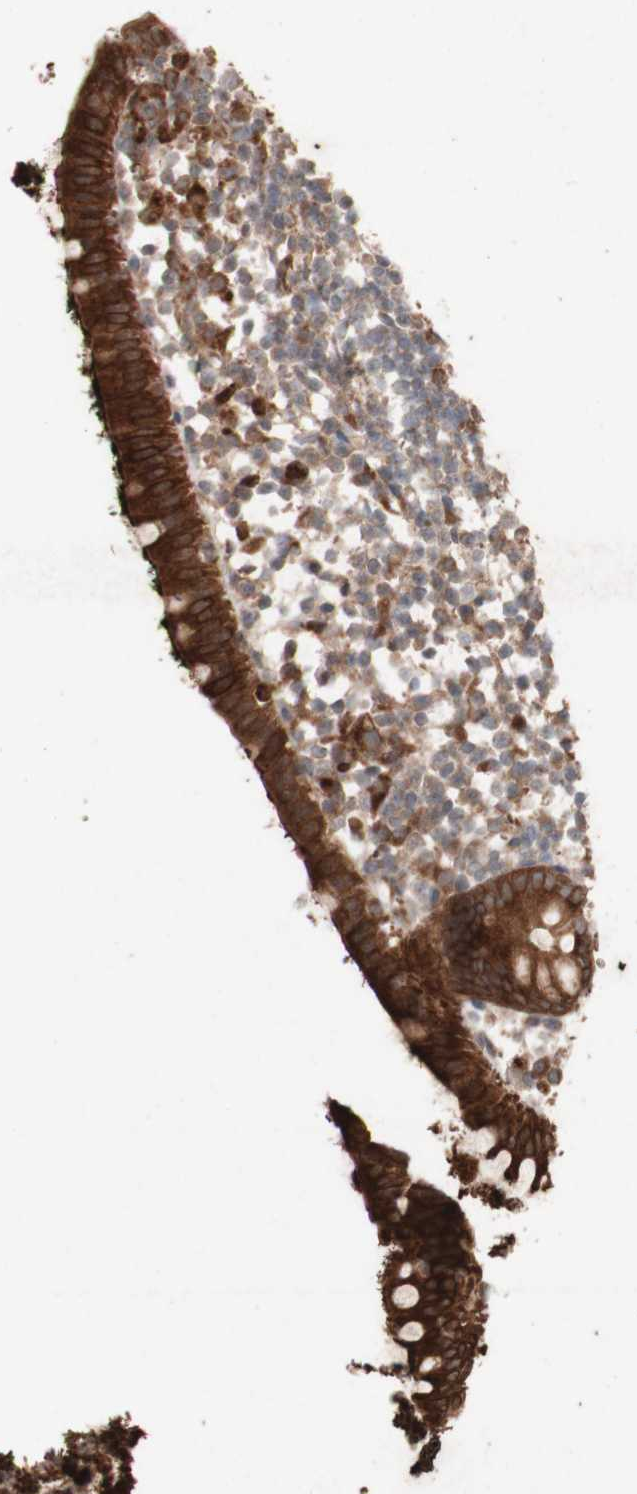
{"staining": {"intensity": "strong", "quantity": ">75%", "location": "cytoplasmic/membranous"}, "tissue": "appendix", "cell_type": "Glandular cells", "image_type": "normal", "snomed": [{"axis": "morphology", "description": "Normal tissue, NOS"}, {"axis": "topography", "description": "Appendix"}], "caption": "This micrograph shows immunohistochemistry staining of normal appendix, with high strong cytoplasmic/membranous positivity in approximately >75% of glandular cells.", "gene": "ATP6V1F", "patient": {"sex": "female", "age": 20}}